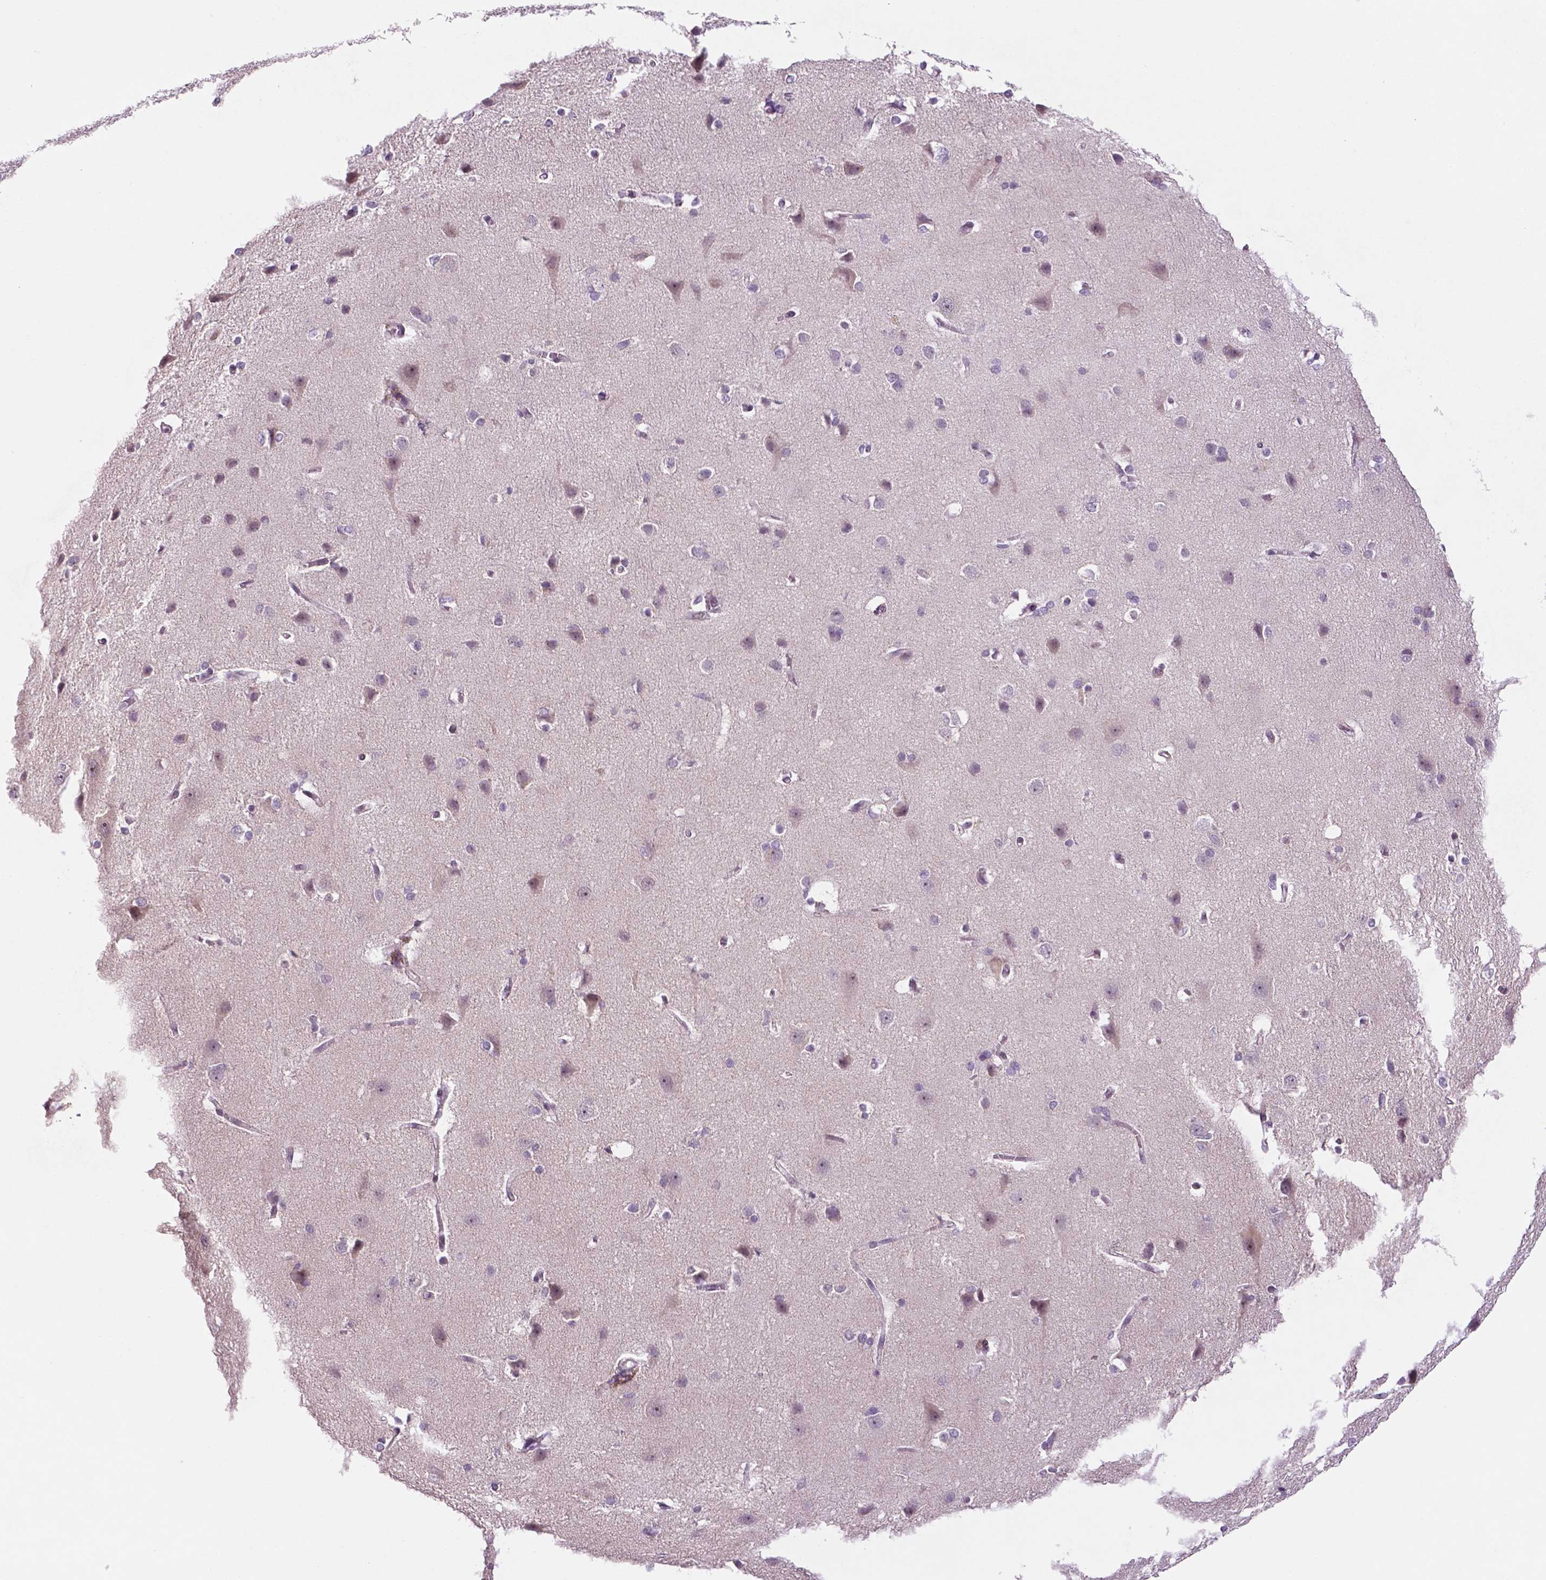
{"staining": {"intensity": "moderate", "quantity": "<25%", "location": "cytoplasmic/membranous"}, "tissue": "cerebral cortex", "cell_type": "Endothelial cells", "image_type": "normal", "snomed": [{"axis": "morphology", "description": "Normal tissue, NOS"}, {"axis": "topography", "description": "Cerebral cortex"}], "caption": "IHC (DAB) staining of normal cerebral cortex demonstrates moderate cytoplasmic/membranous protein positivity in about <25% of endothelial cells. (DAB (3,3'-diaminobenzidine) IHC, brown staining for protein, blue staining for nuclei).", "gene": "C18orf21", "patient": {"sex": "male", "age": 37}}